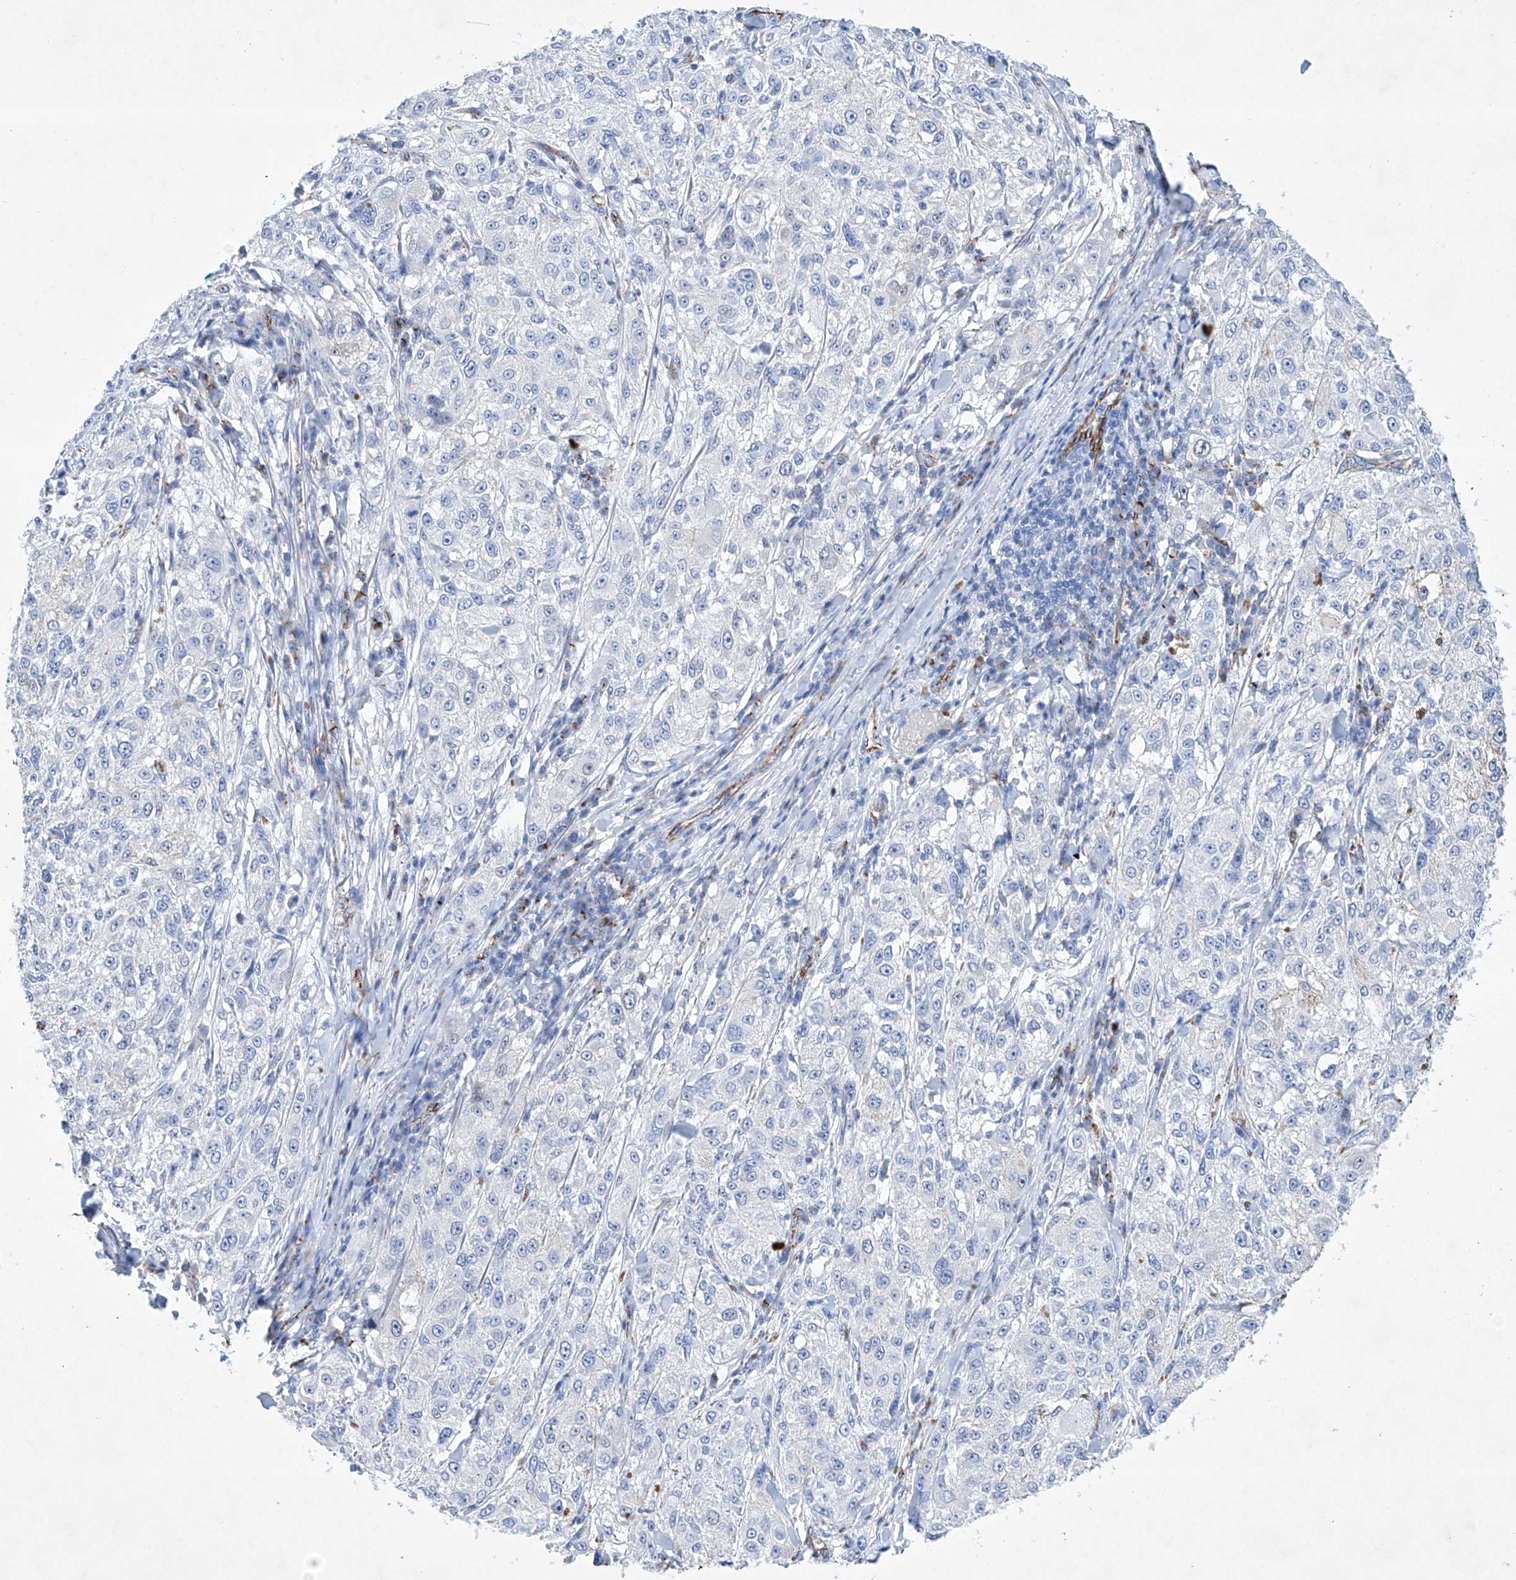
{"staining": {"intensity": "negative", "quantity": "none", "location": "none"}, "tissue": "melanoma", "cell_type": "Tumor cells", "image_type": "cancer", "snomed": [{"axis": "morphology", "description": "Necrosis, NOS"}, {"axis": "morphology", "description": "Malignant melanoma, NOS"}, {"axis": "topography", "description": "Skin"}], "caption": "Tumor cells are negative for brown protein staining in malignant melanoma.", "gene": "ETV7", "patient": {"sex": "female", "age": 87}}